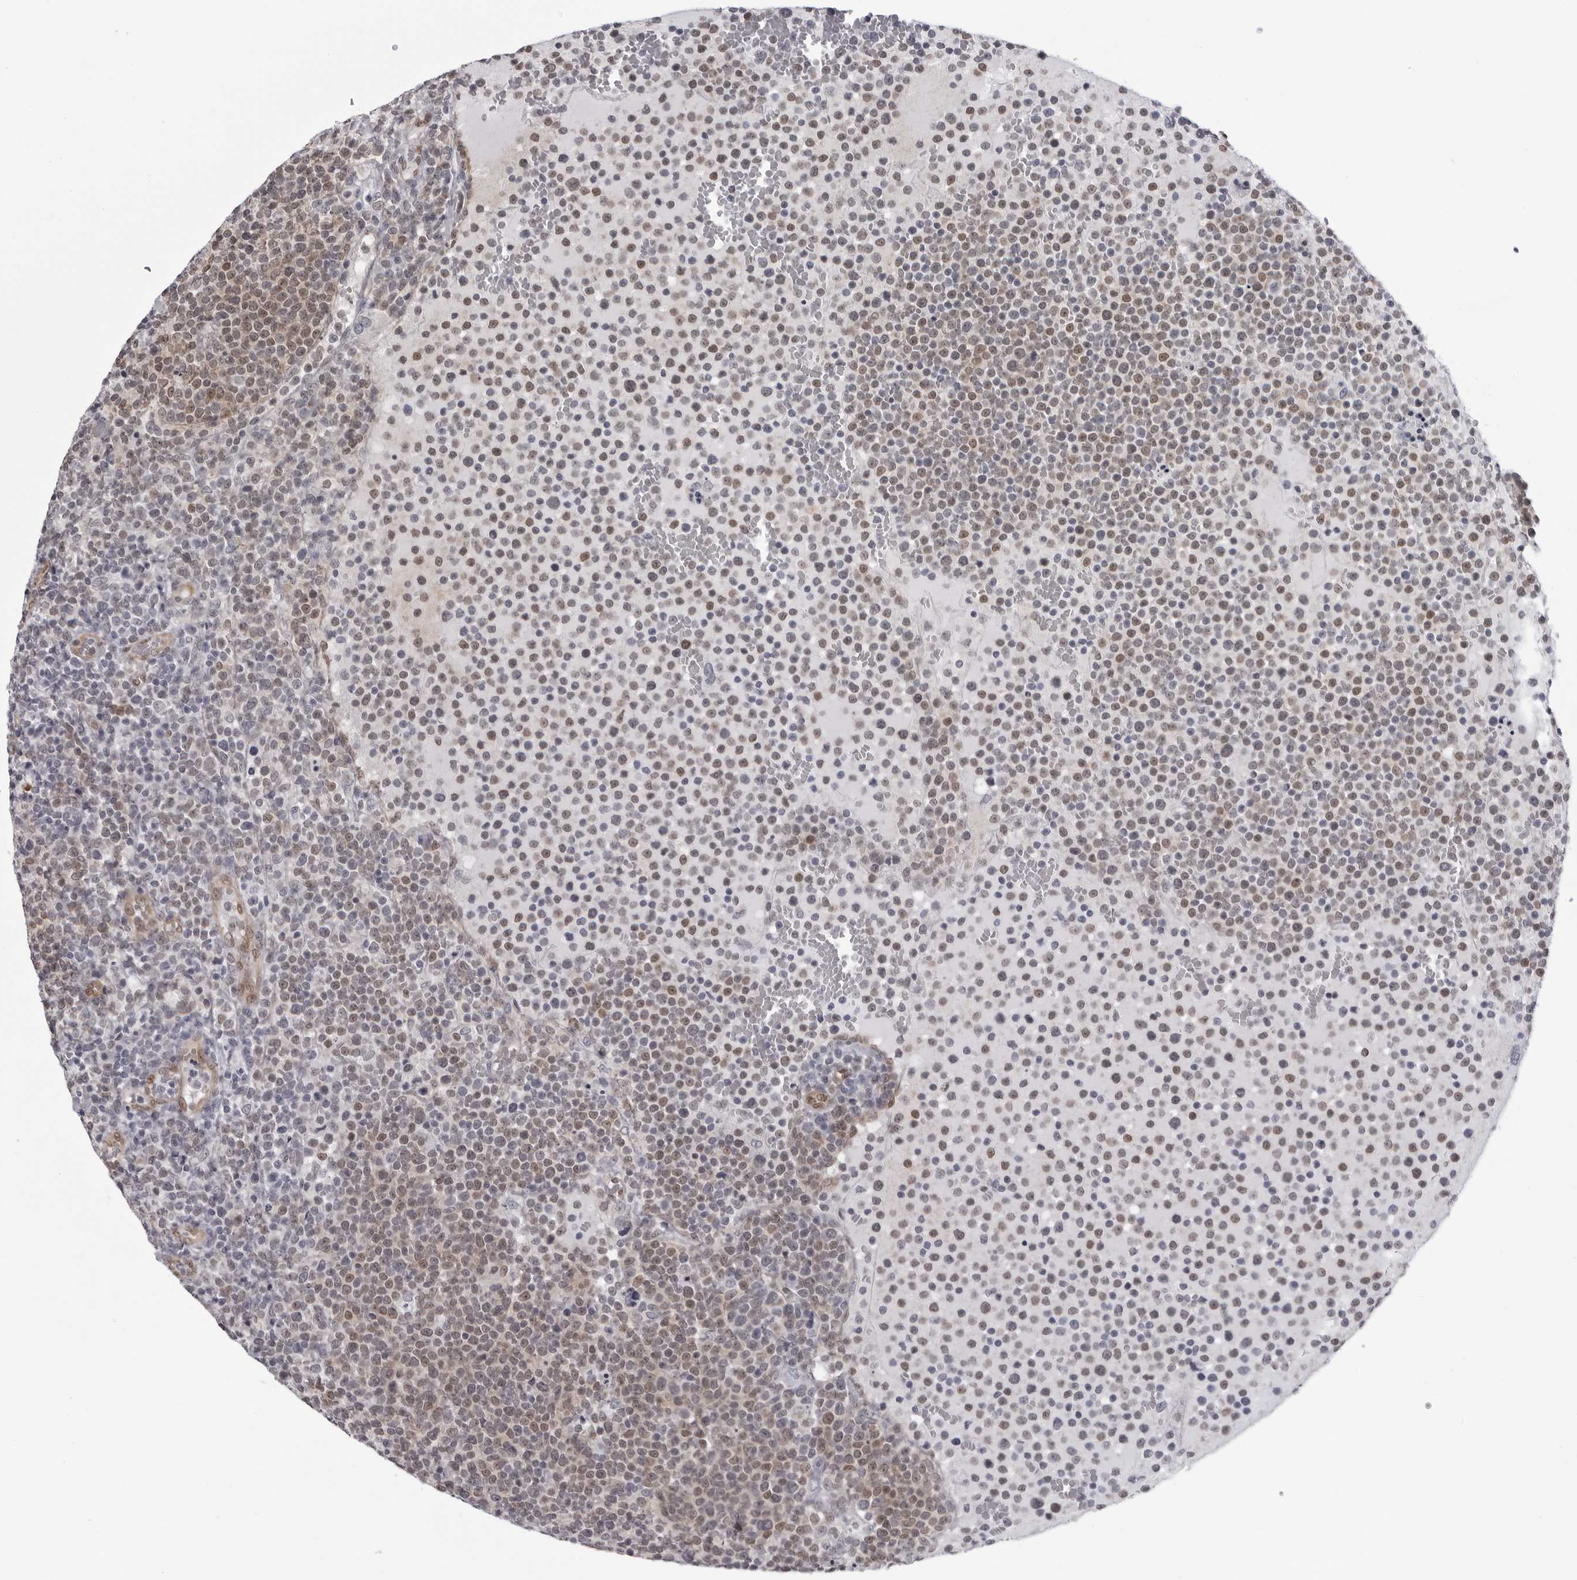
{"staining": {"intensity": "moderate", "quantity": "25%-75%", "location": "nuclear"}, "tissue": "lymphoma", "cell_type": "Tumor cells", "image_type": "cancer", "snomed": [{"axis": "morphology", "description": "Malignant lymphoma, non-Hodgkin's type, High grade"}, {"axis": "topography", "description": "Lymph node"}], "caption": "IHC image of human malignant lymphoma, non-Hodgkin's type (high-grade) stained for a protein (brown), which demonstrates medium levels of moderate nuclear positivity in approximately 25%-75% of tumor cells.", "gene": "MAPK12", "patient": {"sex": "male", "age": 61}}